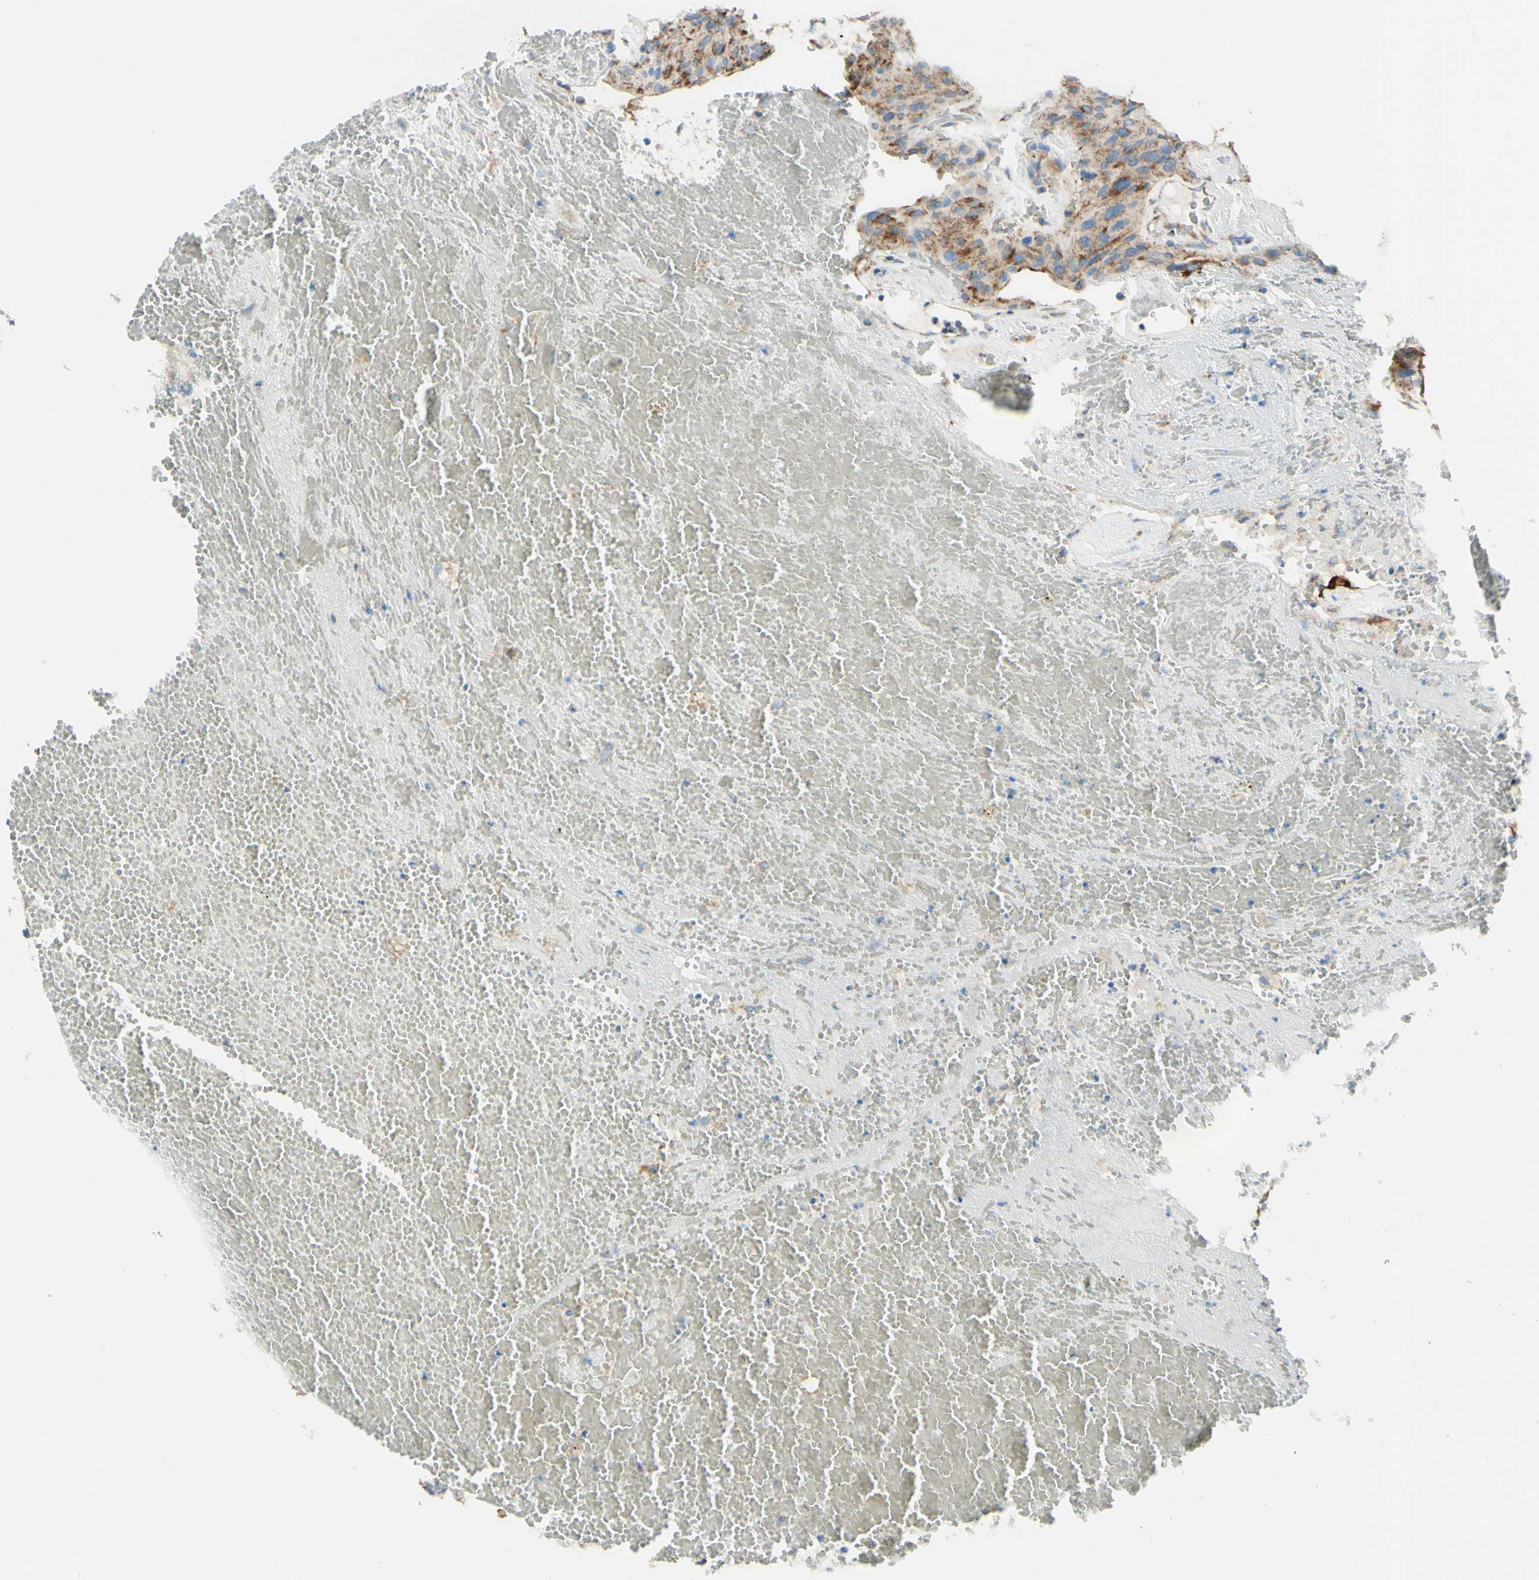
{"staining": {"intensity": "strong", "quantity": ">75%", "location": "cytoplasmic/membranous"}, "tissue": "urothelial cancer", "cell_type": "Tumor cells", "image_type": "cancer", "snomed": [{"axis": "morphology", "description": "Urothelial carcinoma, High grade"}, {"axis": "topography", "description": "Urinary bladder"}], "caption": "This is an image of immunohistochemistry staining of urothelial carcinoma (high-grade), which shows strong expression in the cytoplasmic/membranous of tumor cells.", "gene": "ARMC10", "patient": {"sex": "male", "age": 66}}